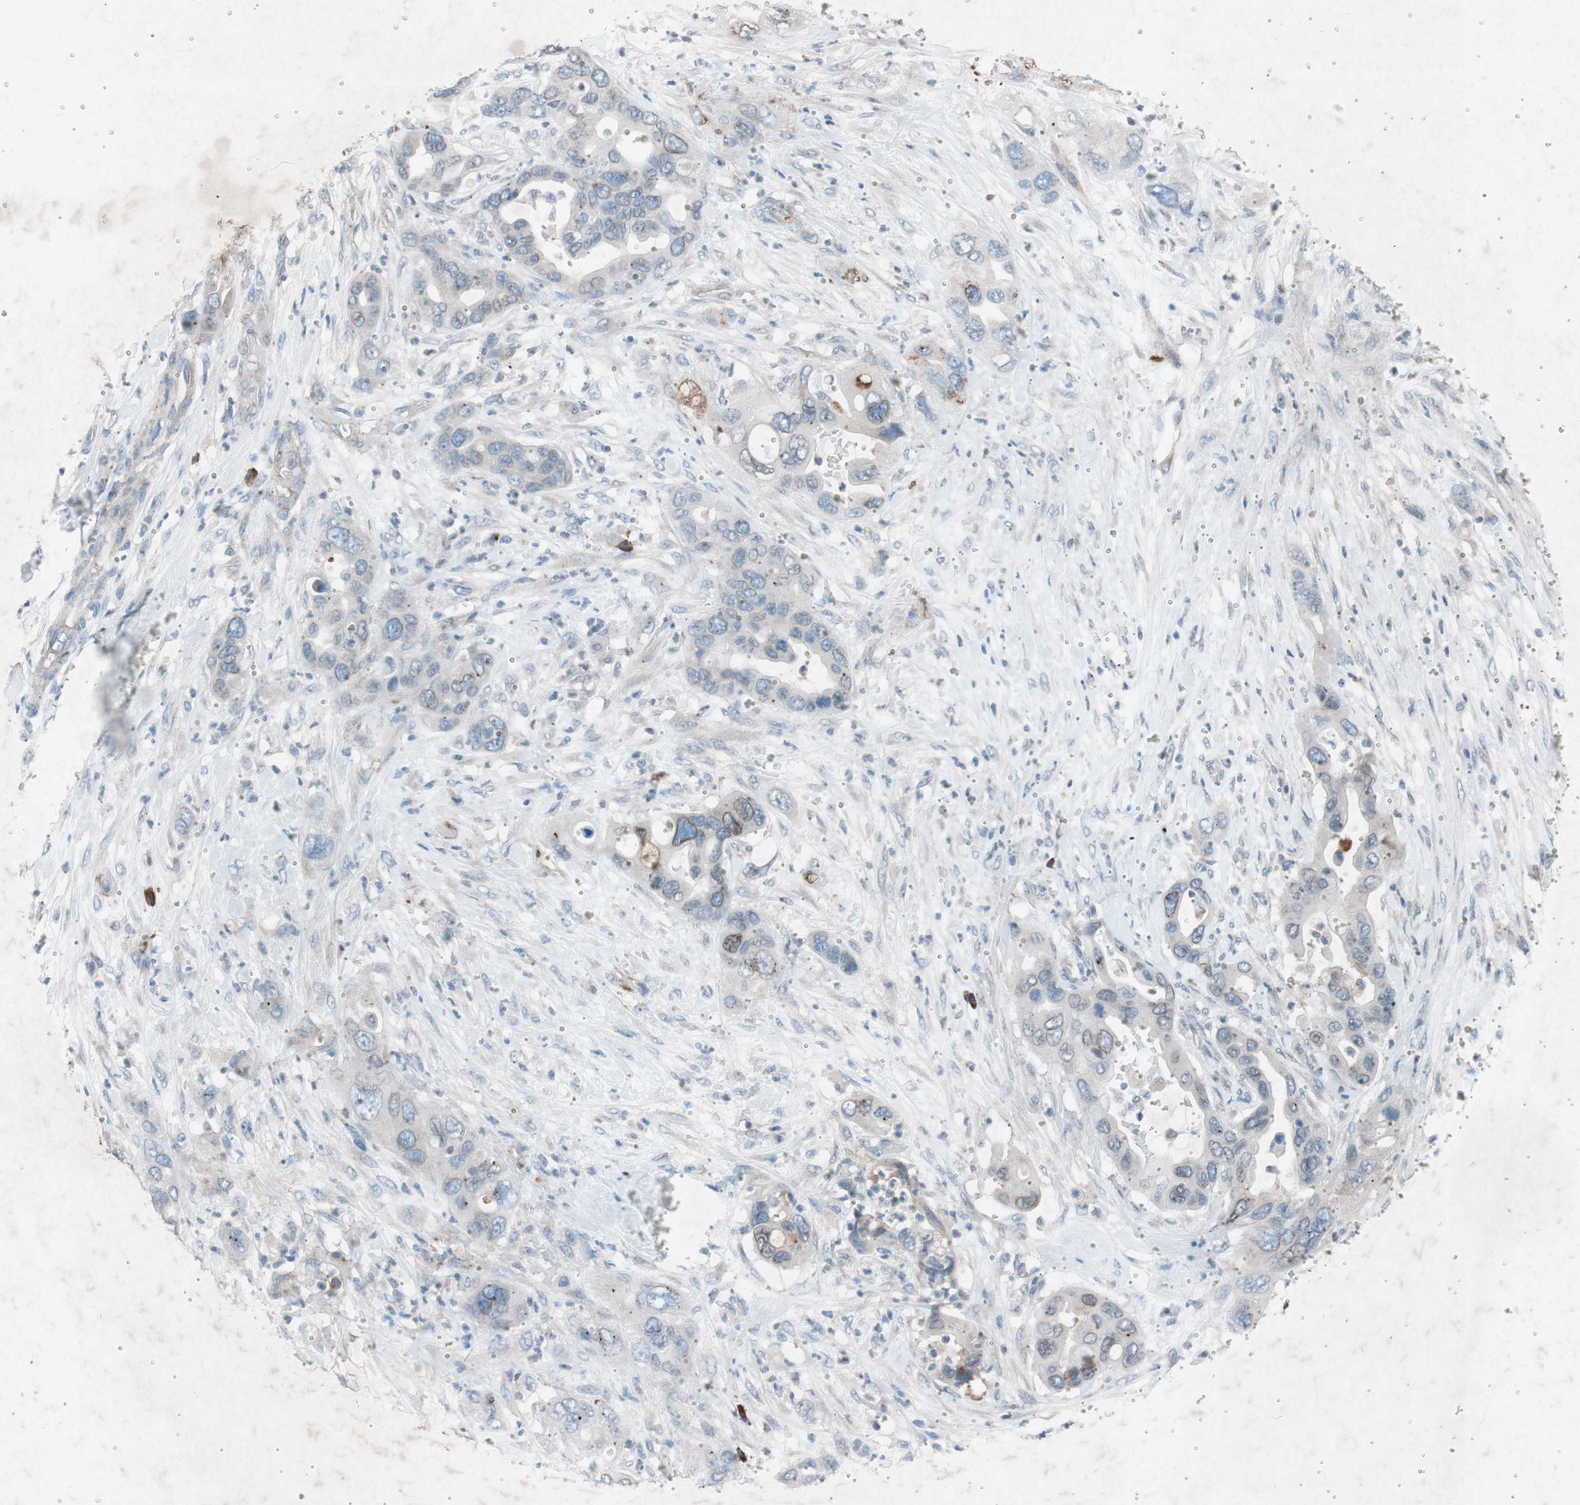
{"staining": {"intensity": "moderate", "quantity": "<25%", "location": "cytoplasmic/membranous"}, "tissue": "pancreatic cancer", "cell_type": "Tumor cells", "image_type": "cancer", "snomed": [{"axis": "morphology", "description": "Adenocarcinoma, NOS"}, {"axis": "topography", "description": "Pancreas"}], "caption": "Immunohistochemistry (IHC) (DAB (3,3'-diaminobenzidine)) staining of human pancreatic cancer (adenocarcinoma) displays moderate cytoplasmic/membranous protein staining in approximately <25% of tumor cells. The staining is performed using DAB brown chromogen to label protein expression. The nuclei are counter-stained blue using hematoxylin.", "gene": "GRB7", "patient": {"sex": "female", "age": 71}}